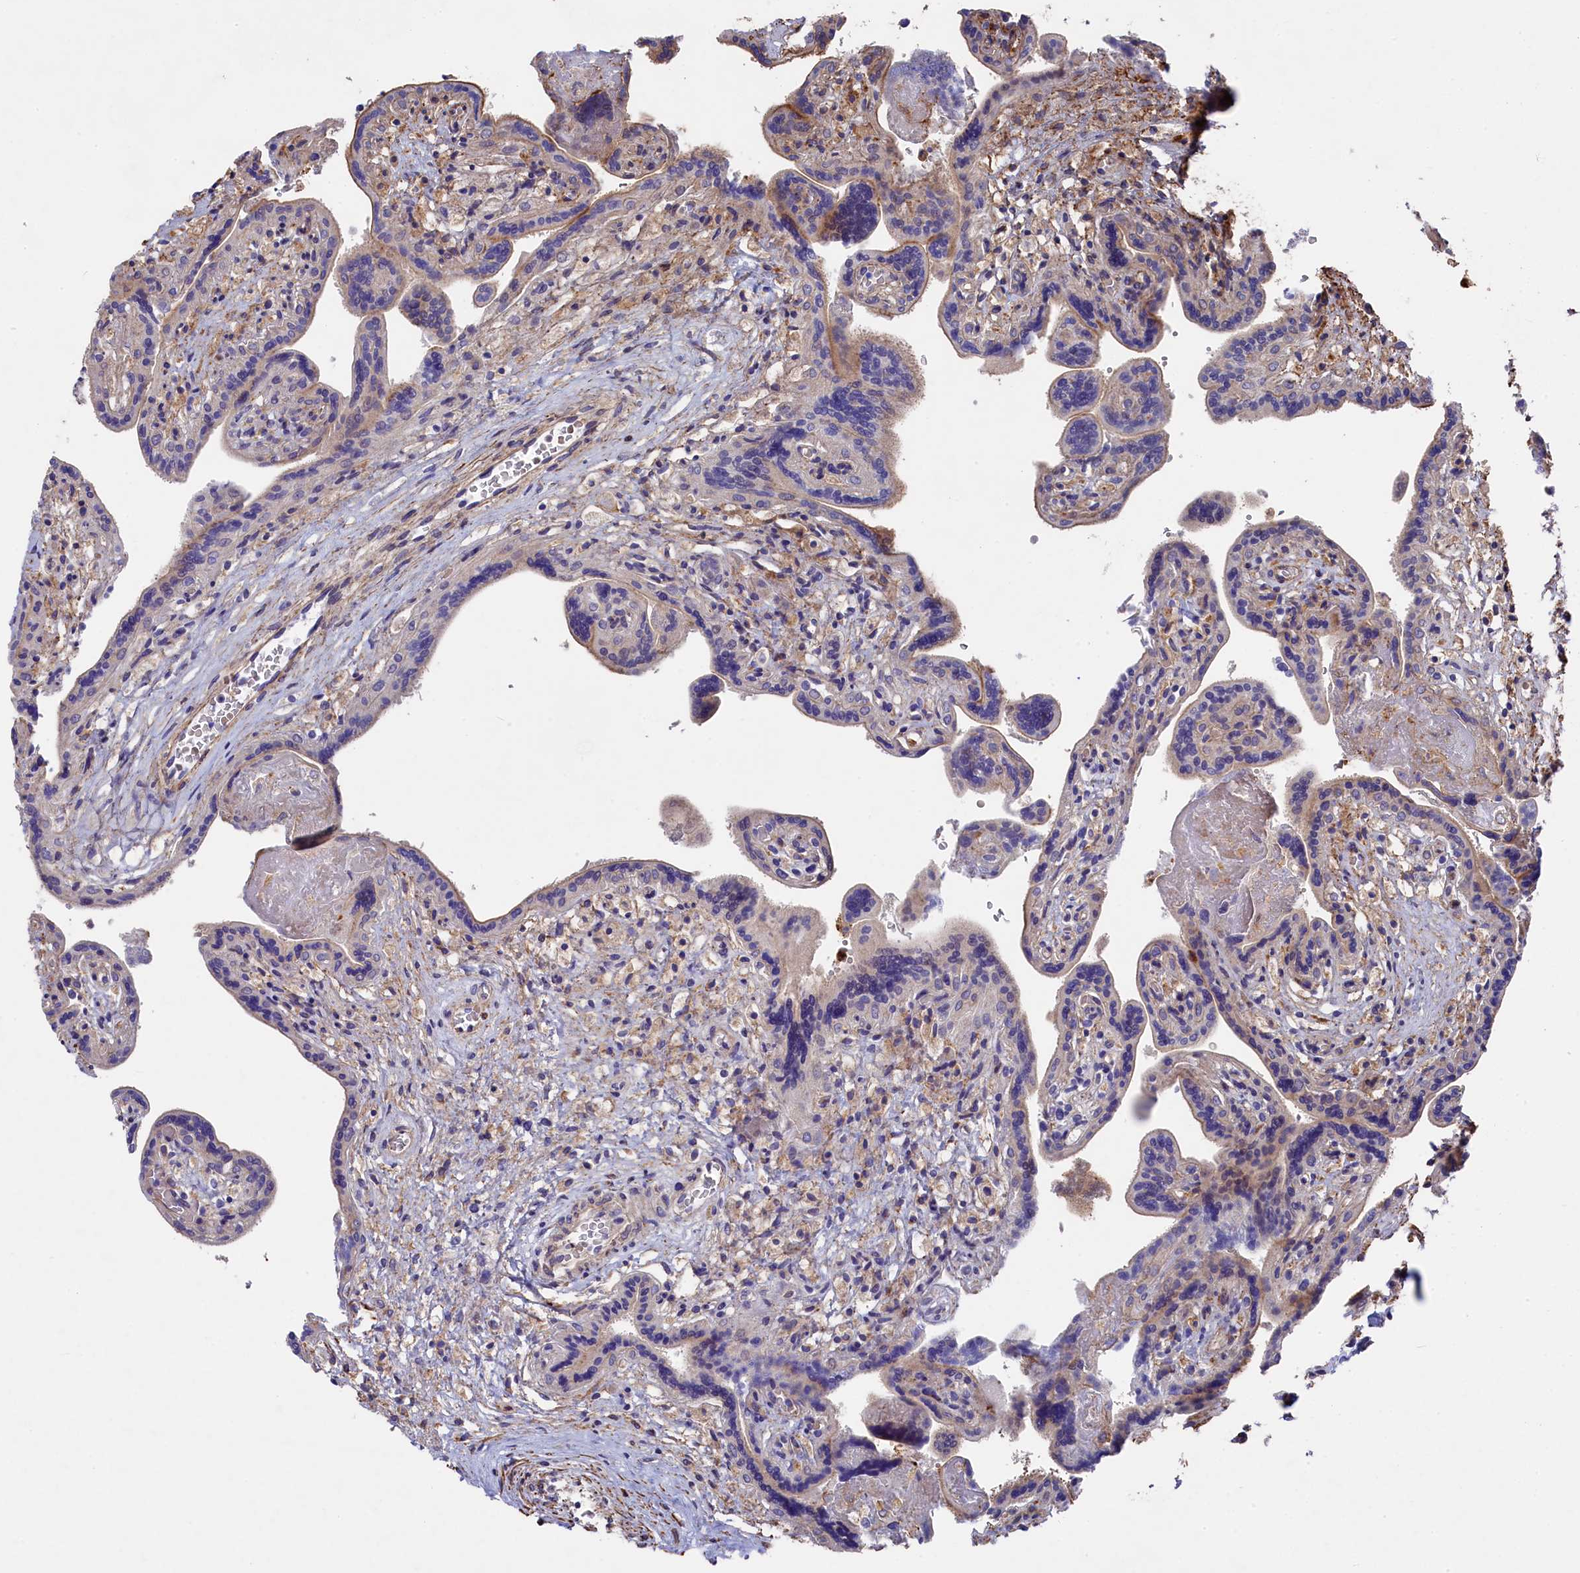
{"staining": {"intensity": "negative", "quantity": "none", "location": "none"}, "tissue": "placenta", "cell_type": "Trophoblastic cells", "image_type": "normal", "snomed": [{"axis": "morphology", "description": "Normal tissue, NOS"}, {"axis": "topography", "description": "Placenta"}], "caption": "Immunohistochemistry photomicrograph of normal placenta: placenta stained with DAB (3,3'-diaminobenzidine) shows no significant protein expression in trophoblastic cells.", "gene": "RAPSN", "patient": {"sex": "female", "age": 37}}